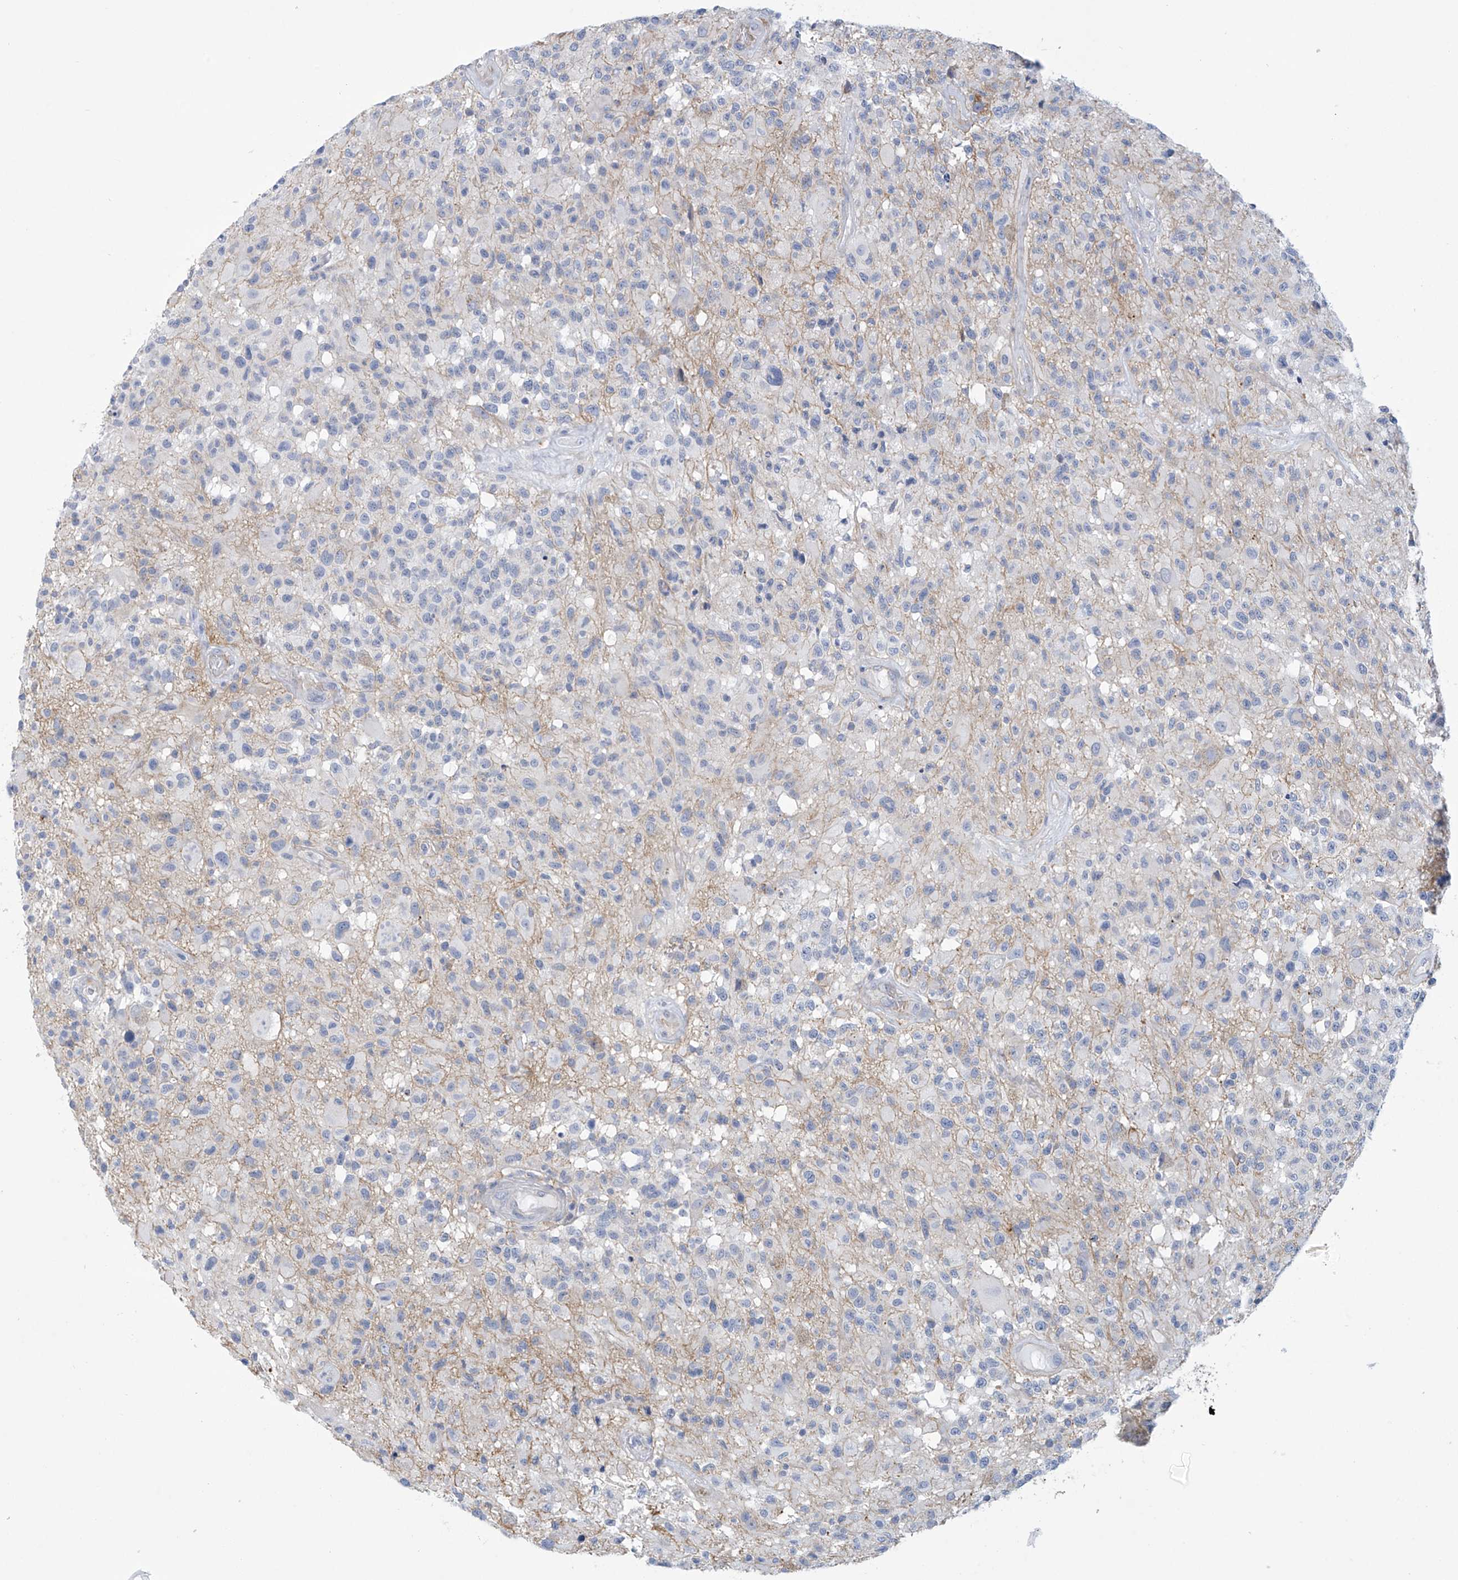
{"staining": {"intensity": "negative", "quantity": "none", "location": "none"}, "tissue": "glioma", "cell_type": "Tumor cells", "image_type": "cancer", "snomed": [{"axis": "morphology", "description": "Glioma, malignant, High grade"}, {"axis": "morphology", "description": "Glioblastoma, NOS"}, {"axis": "topography", "description": "Brain"}], "caption": "This is an IHC photomicrograph of human glioma. There is no positivity in tumor cells.", "gene": "ABHD13", "patient": {"sex": "male", "age": 60}}